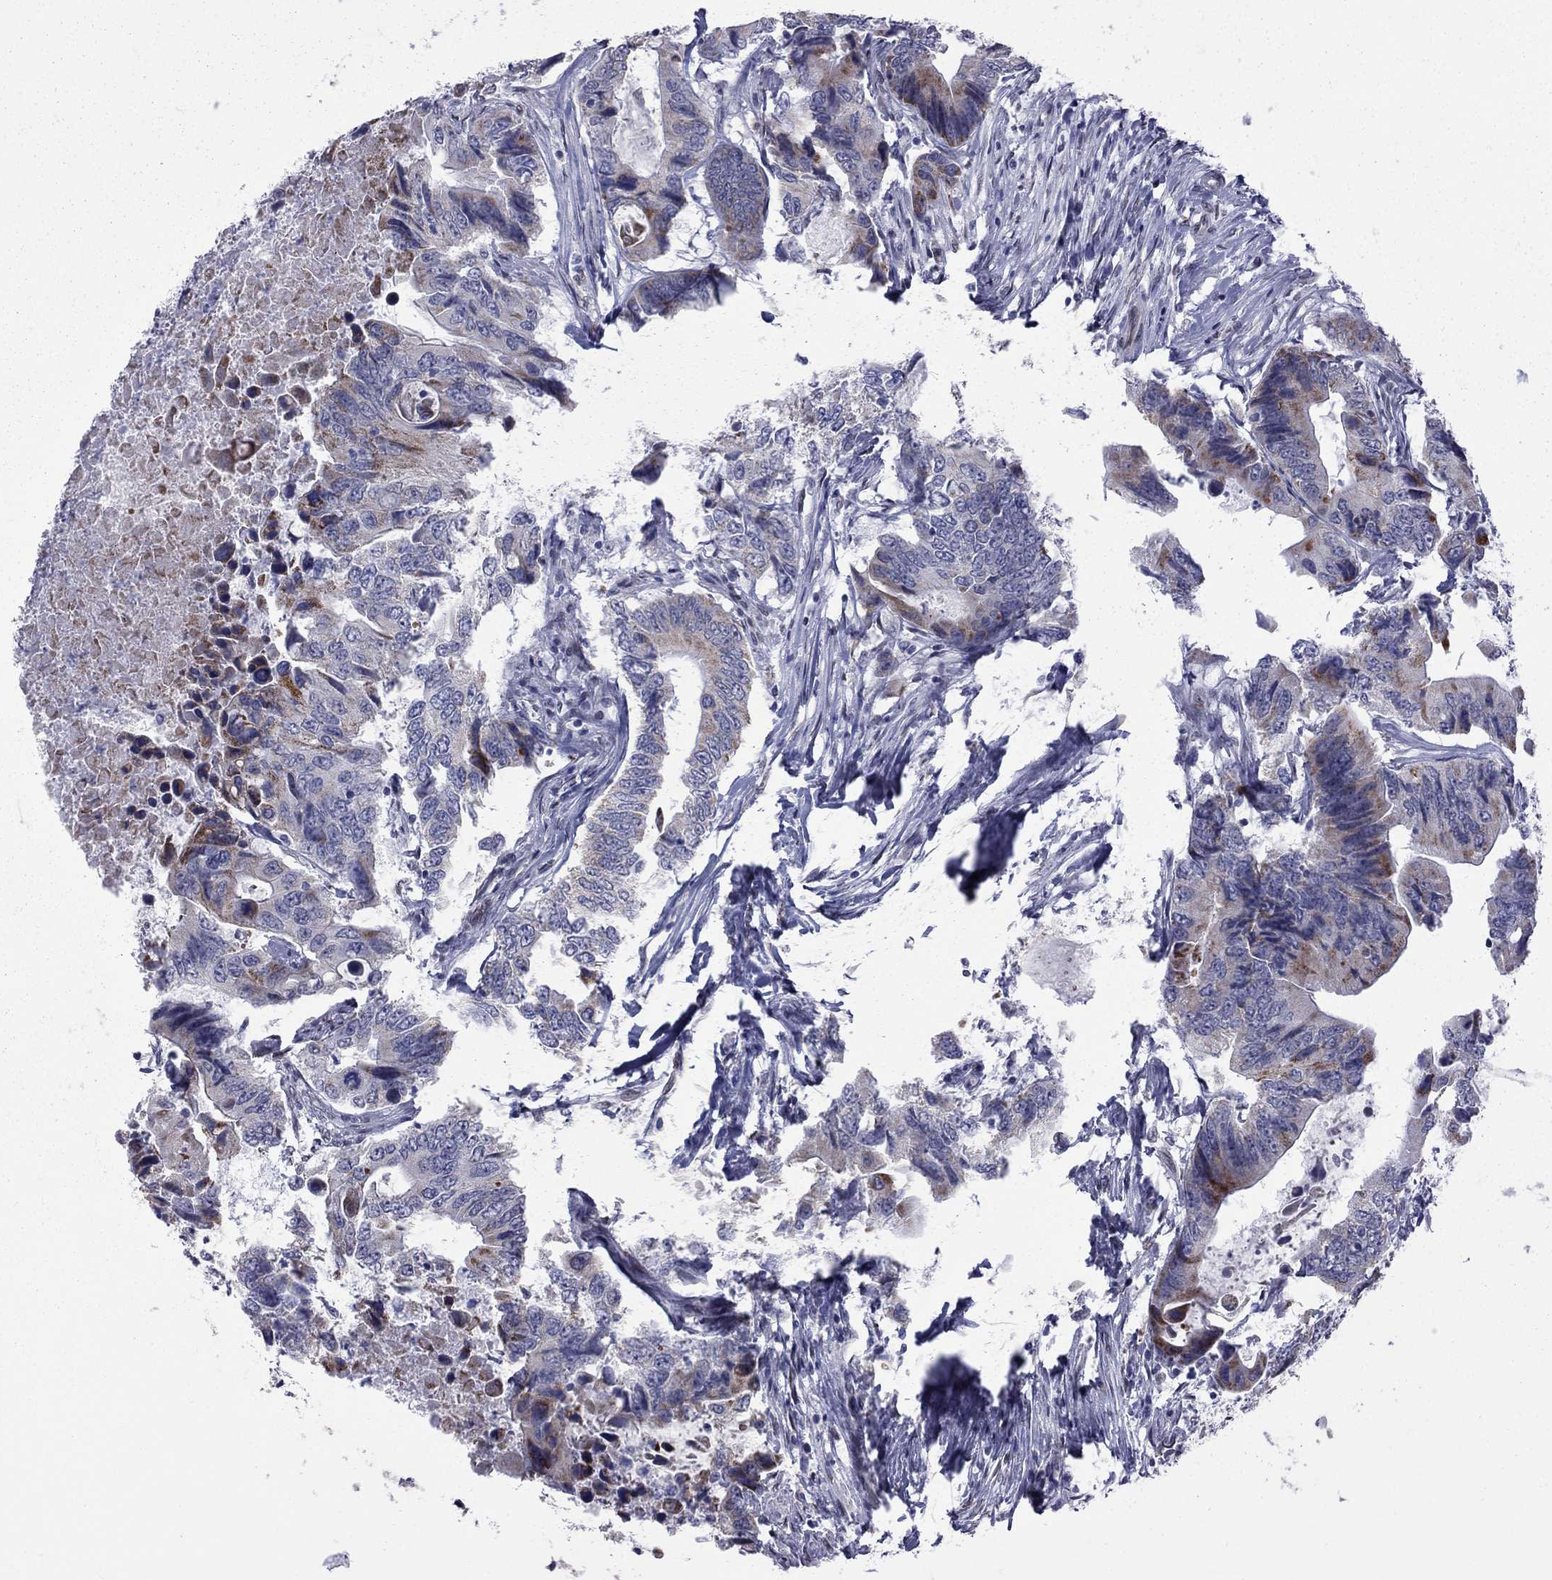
{"staining": {"intensity": "moderate", "quantity": "<25%", "location": "cytoplasmic/membranous"}, "tissue": "colorectal cancer", "cell_type": "Tumor cells", "image_type": "cancer", "snomed": [{"axis": "morphology", "description": "Adenocarcinoma, NOS"}, {"axis": "topography", "description": "Colon"}], "caption": "Colorectal adenocarcinoma stained with a protein marker exhibits moderate staining in tumor cells.", "gene": "CLTCL1", "patient": {"sex": "female", "age": 90}}